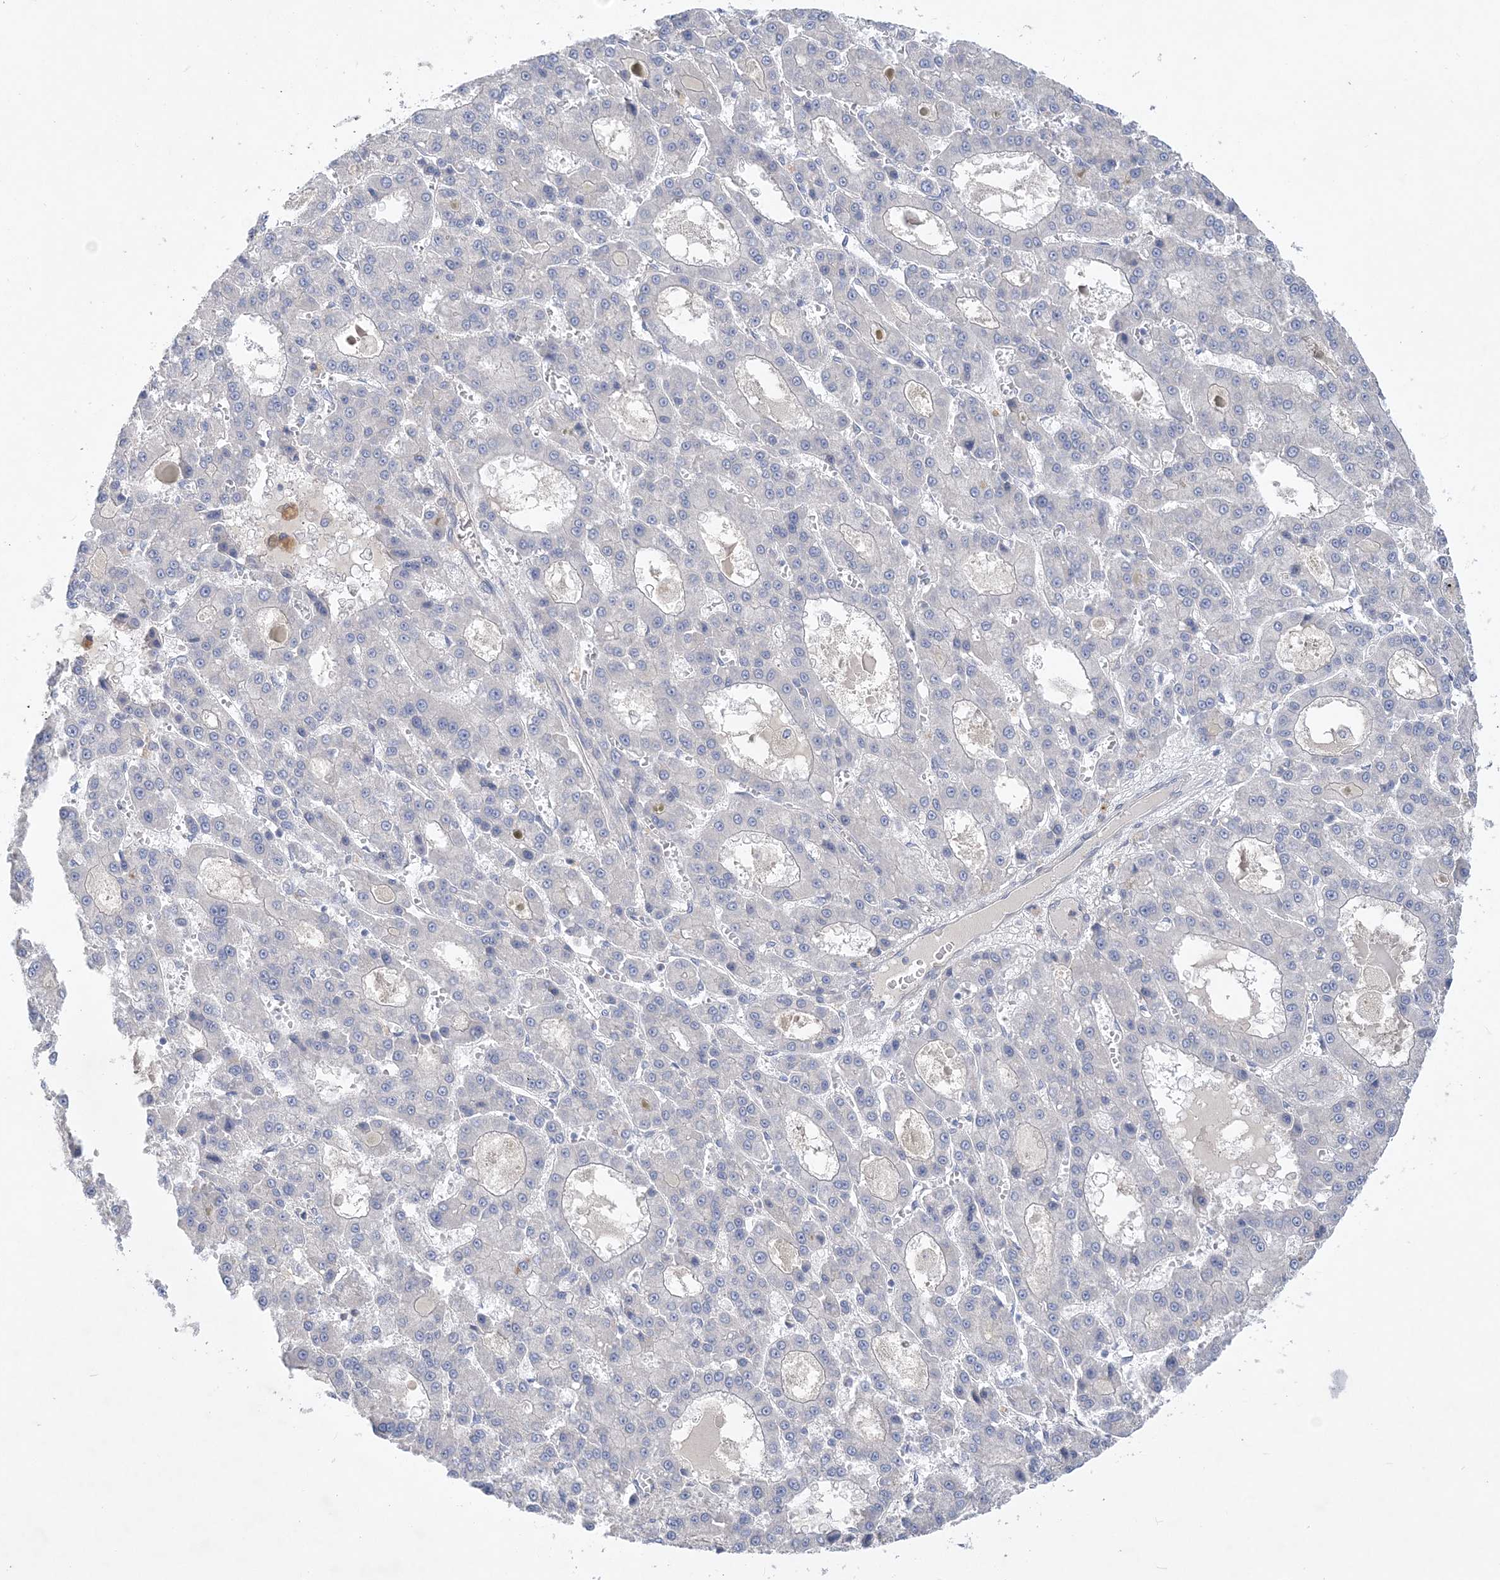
{"staining": {"intensity": "negative", "quantity": "none", "location": "none"}, "tissue": "liver cancer", "cell_type": "Tumor cells", "image_type": "cancer", "snomed": [{"axis": "morphology", "description": "Carcinoma, Hepatocellular, NOS"}, {"axis": "topography", "description": "Liver"}], "caption": "Liver hepatocellular carcinoma stained for a protein using immunohistochemistry demonstrates no expression tumor cells.", "gene": "ANKRD35", "patient": {"sex": "male", "age": 70}}